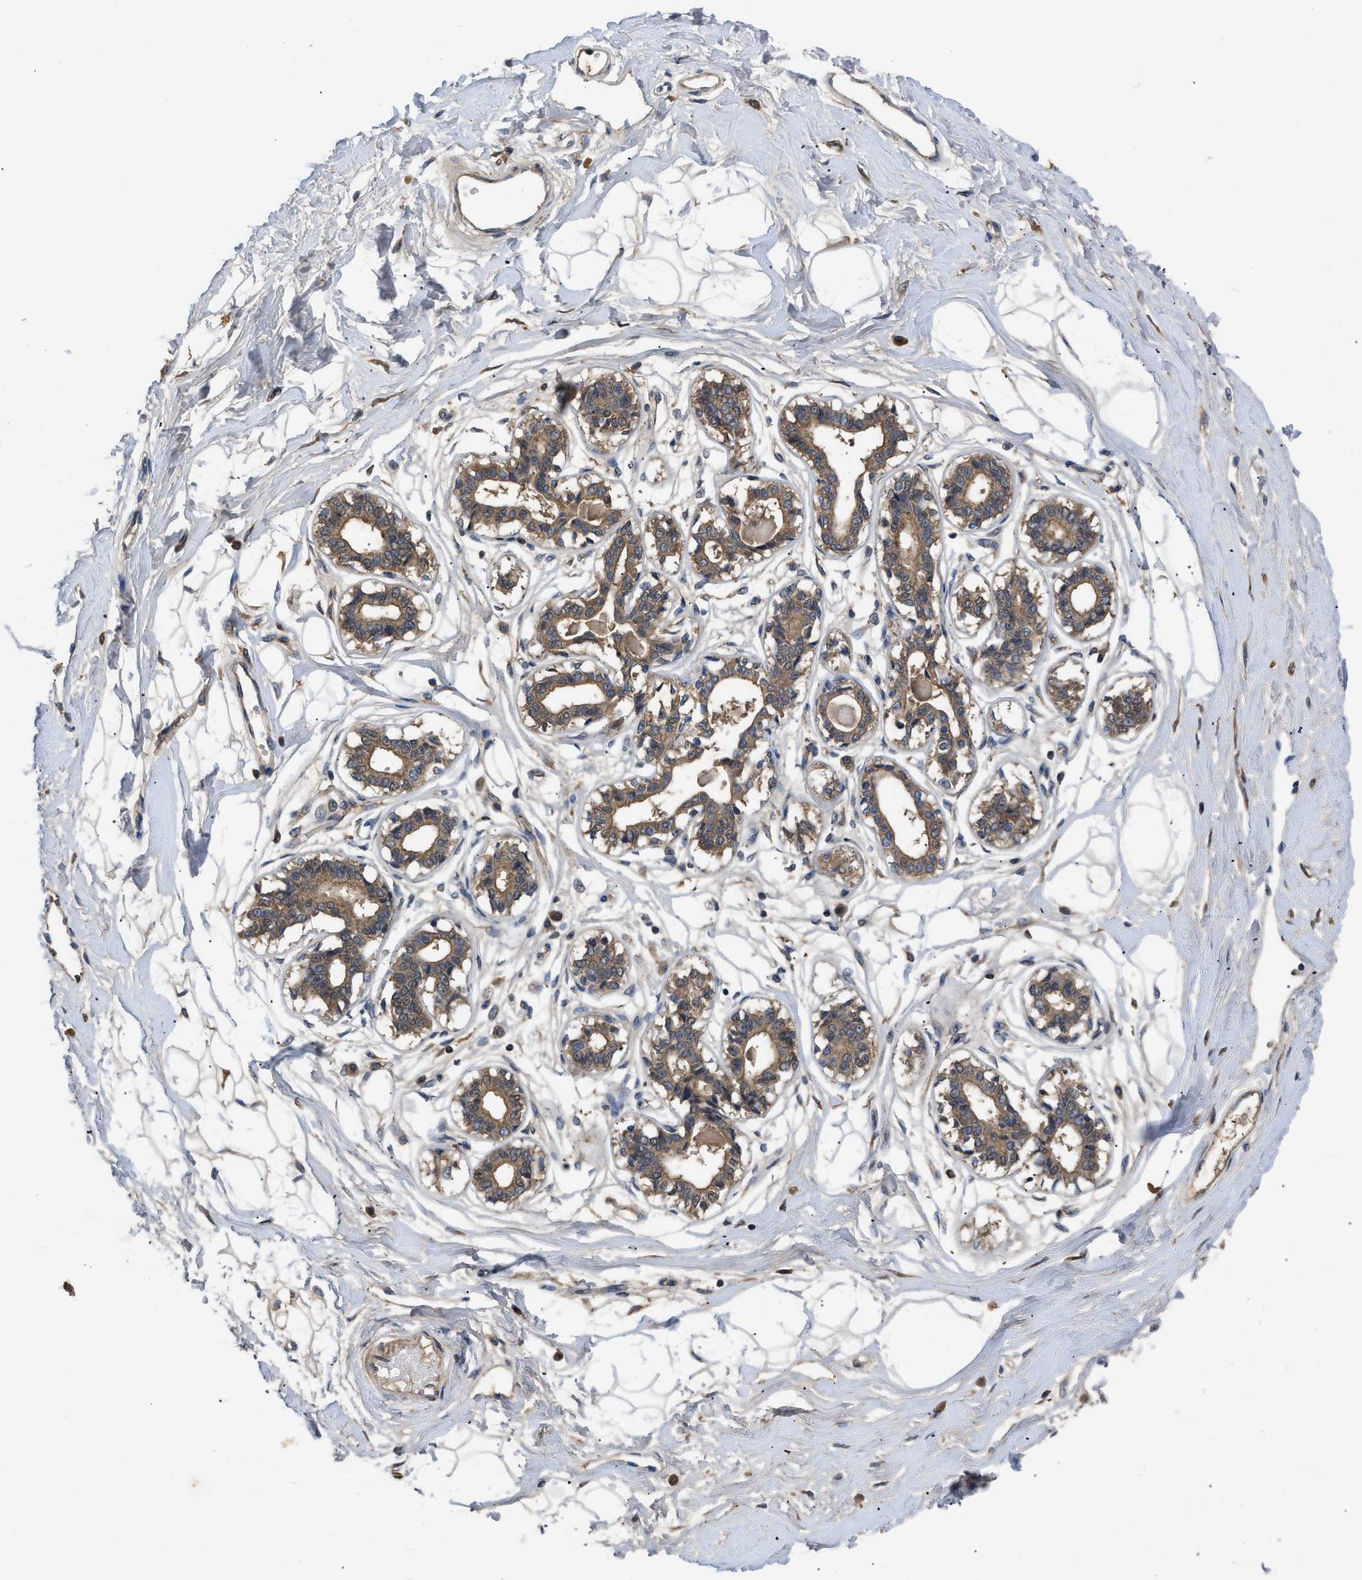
{"staining": {"intensity": "negative", "quantity": "none", "location": "none"}, "tissue": "breast", "cell_type": "Adipocytes", "image_type": "normal", "snomed": [{"axis": "morphology", "description": "Normal tissue, NOS"}, {"axis": "topography", "description": "Breast"}], "caption": "High power microscopy image of an immunohistochemistry image of unremarkable breast, revealing no significant staining in adipocytes. (Brightfield microscopy of DAB IHC at high magnification).", "gene": "VPS4A", "patient": {"sex": "female", "age": 45}}